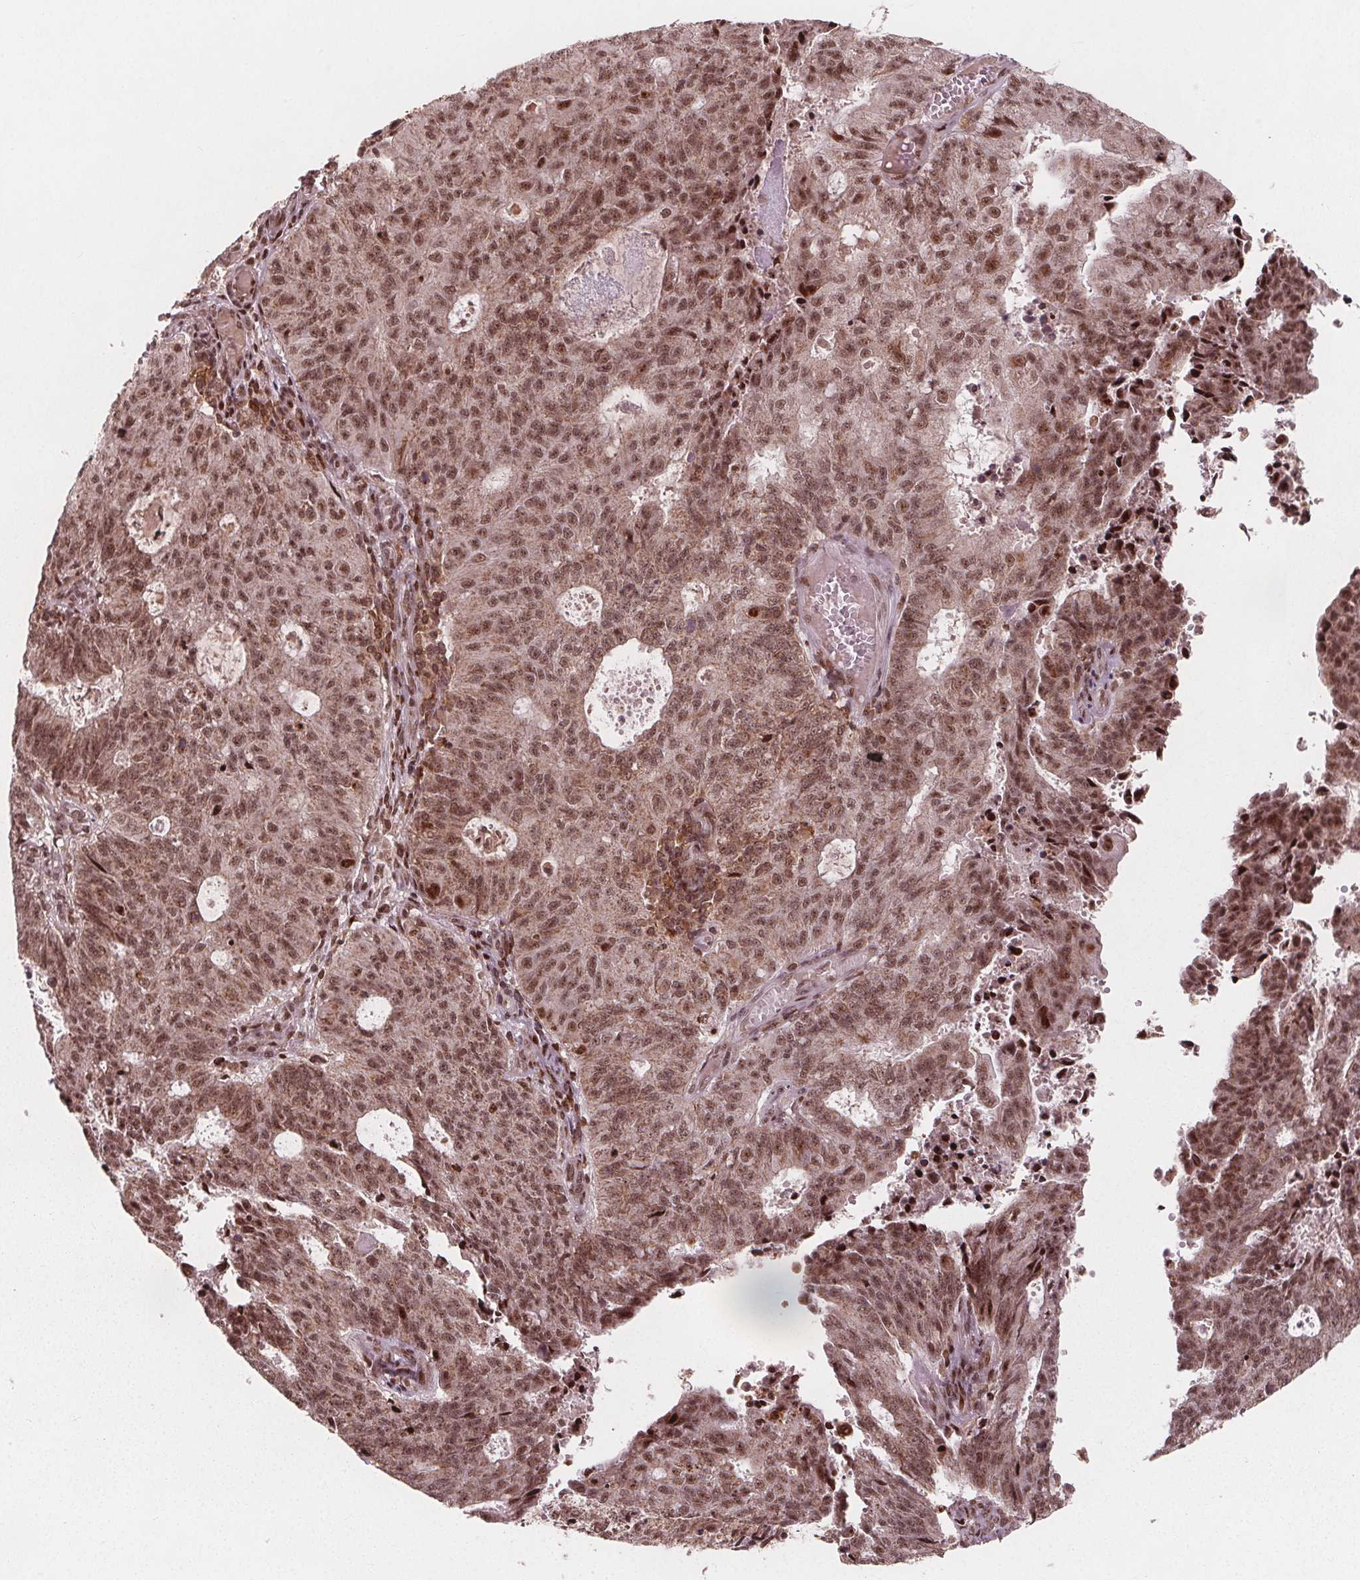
{"staining": {"intensity": "moderate", "quantity": ">75%", "location": "cytoplasmic/membranous,nuclear"}, "tissue": "endometrial cancer", "cell_type": "Tumor cells", "image_type": "cancer", "snomed": [{"axis": "morphology", "description": "Adenocarcinoma, NOS"}, {"axis": "topography", "description": "Endometrium"}], "caption": "Immunohistochemical staining of endometrial adenocarcinoma reveals moderate cytoplasmic/membranous and nuclear protein staining in about >75% of tumor cells. (Brightfield microscopy of DAB IHC at high magnification).", "gene": "SNRNP35", "patient": {"sex": "female", "age": 82}}